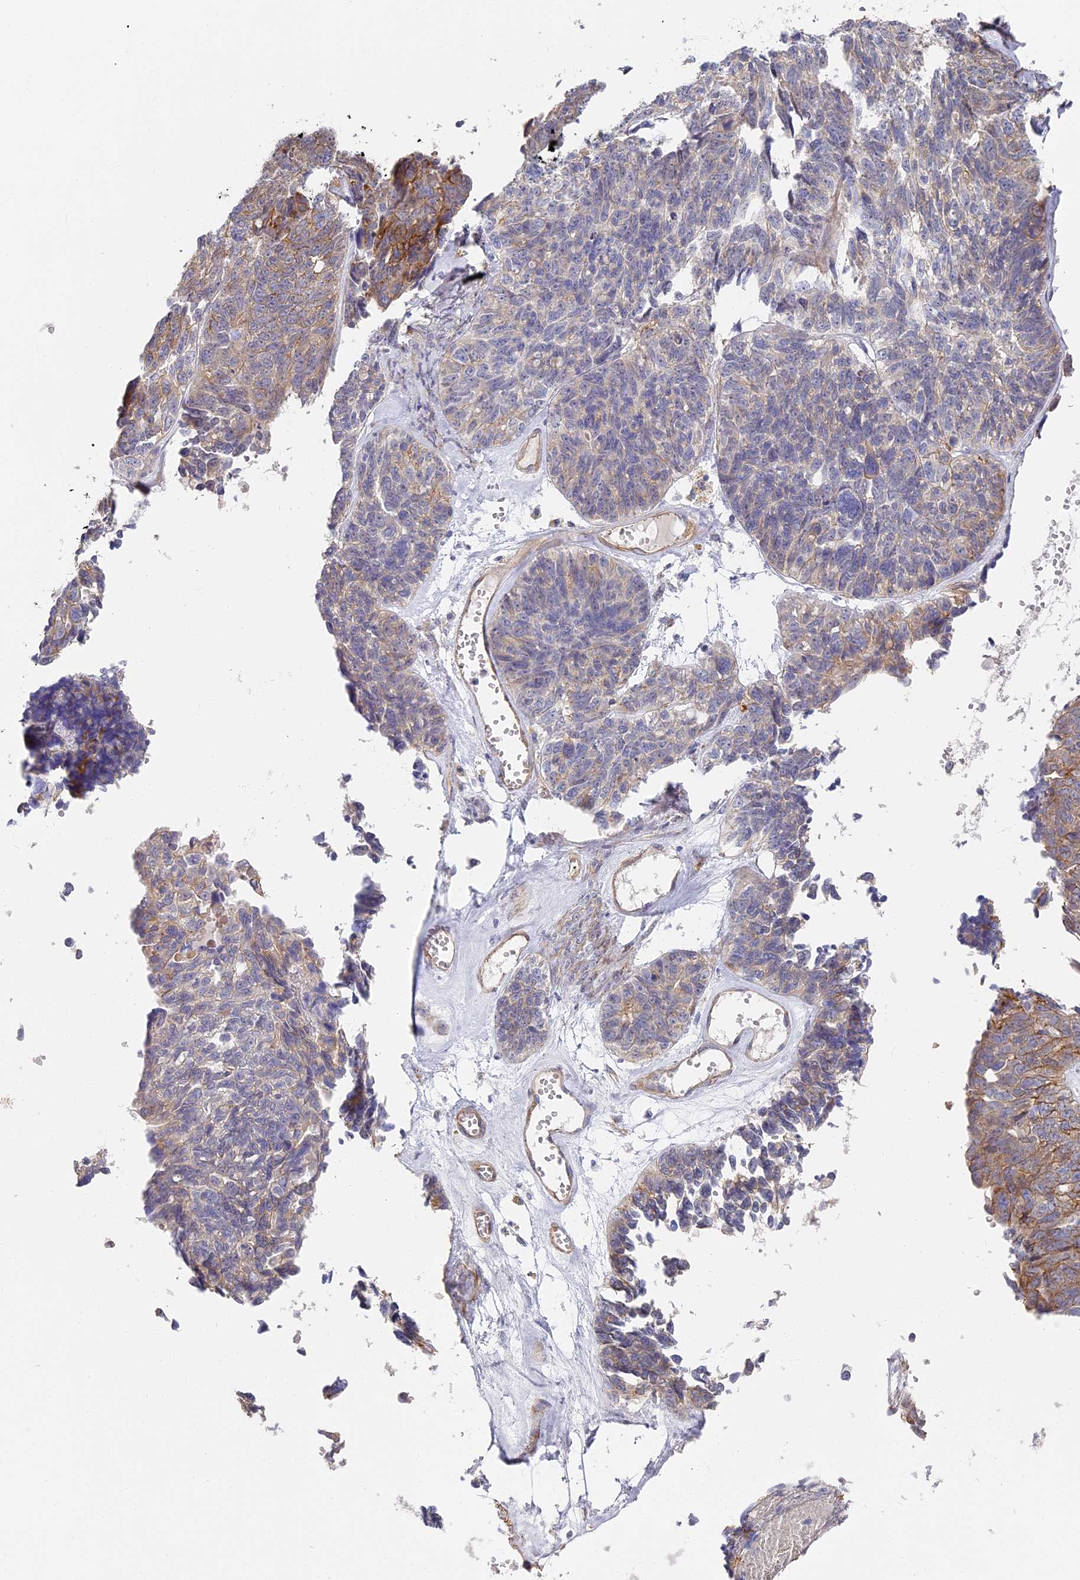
{"staining": {"intensity": "weak", "quantity": "<25%", "location": "cytoplasmic/membranous"}, "tissue": "ovarian cancer", "cell_type": "Tumor cells", "image_type": "cancer", "snomed": [{"axis": "morphology", "description": "Cystadenocarcinoma, serous, NOS"}, {"axis": "topography", "description": "Ovary"}], "caption": "Serous cystadenocarcinoma (ovarian) was stained to show a protein in brown. There is no significant expression in tumor cells.", "gene": "CCDC30", "patient": {"sex": "female", "age": 79}}